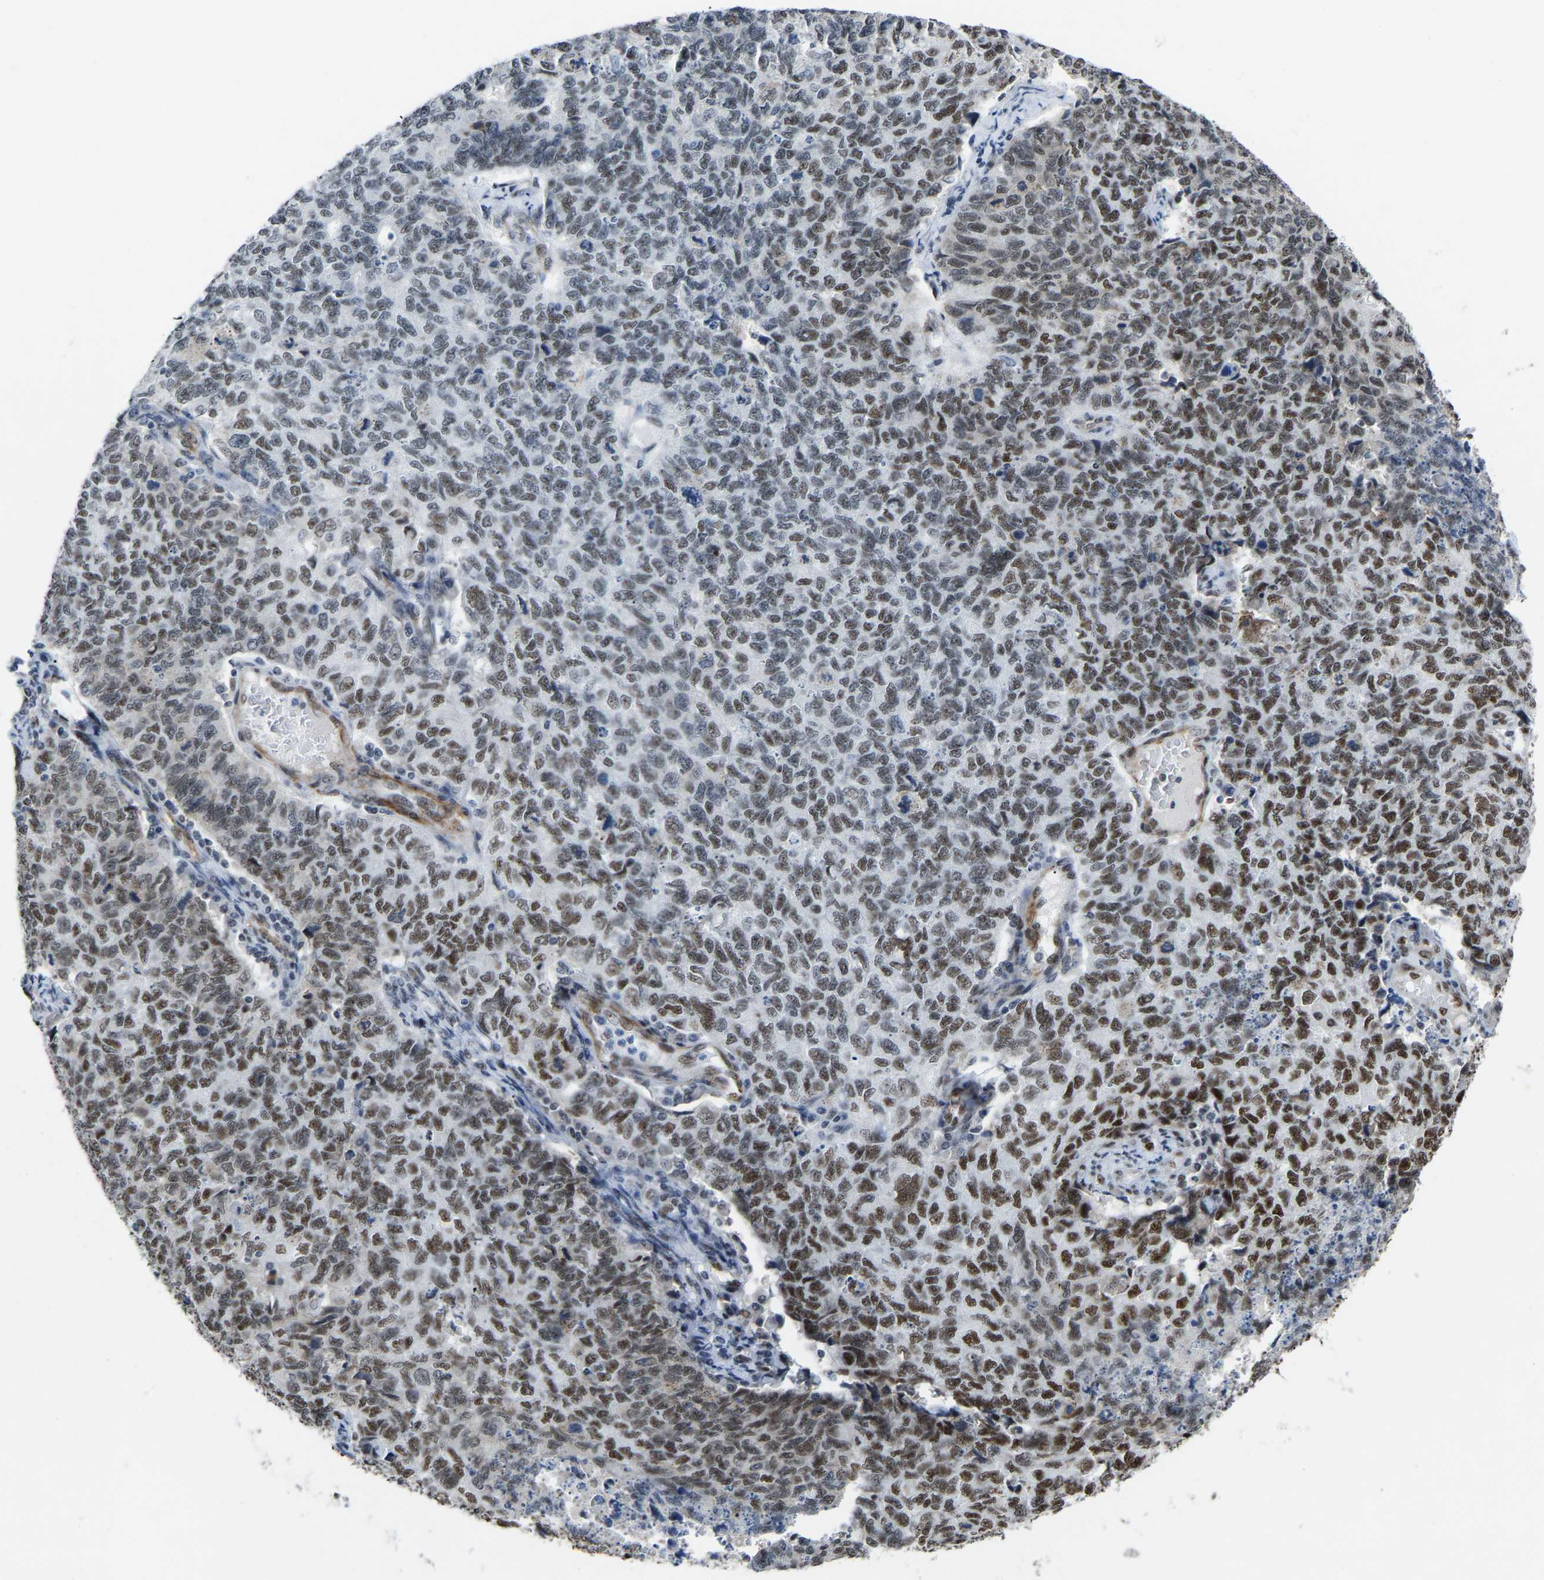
{"staining": {"intensity": "moderate", "quantity": ">75%", "location": "nuclear"}, "tissue": "cervical cancer", "cell_type": "Tumor cells", "image_type": "cancer", "snomed": [{"axis": "morphology", "description": "Squamous cell carcinoma, NOS"}, {"axis": "topography", "description": "Cervix"}], "caption": "Immunohistochemical staining of human cervical cancer (squamous cell carcinoma) exhibits medium levels of moderate nuclear positivity in approximately >75% of tumor cells.", "gene": "DDX5", "patient": {"sex": "female", "age": 63}}